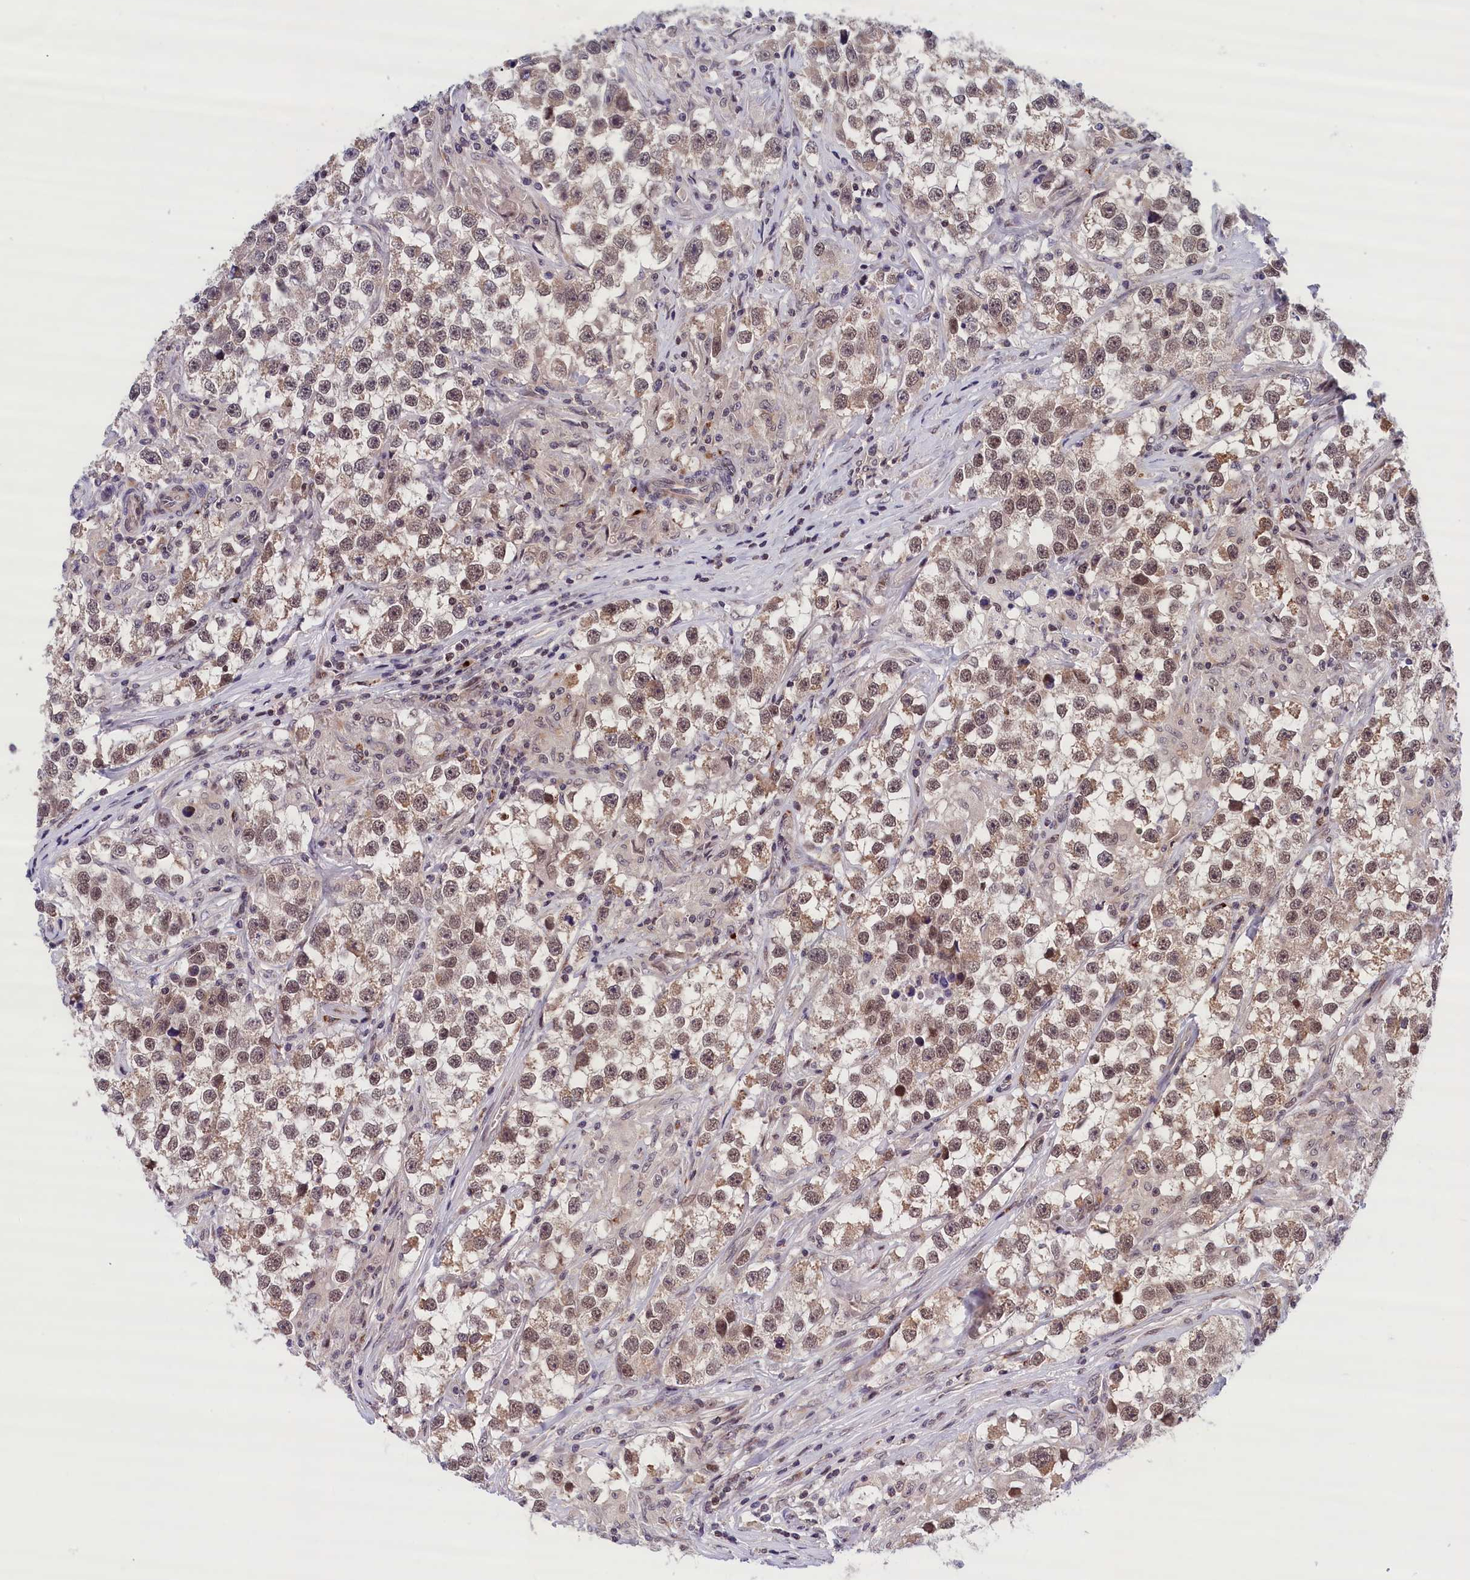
{"staining": {"intensity": "weak", "quantity": "25%-75%", "location": "cytoplasmic/membranous,nuclear"}, "tissue": "testis cancer", "cell_type": "Tumor cells", "image_type": "cancer", "snomed": [{"axis": "morphology", "description": "Seminoma, NOS"}, {"axis": "topography", "description": "Testis"}], "caption": "Testis cancer was stained to show a protein in brown. There is low levels of weak cytoplasmic/membranous and nuclear staining in about 25%-75% of tumor cells.", "gene": "KCNK6", "patient": {"sex": "male", "age": 46}}